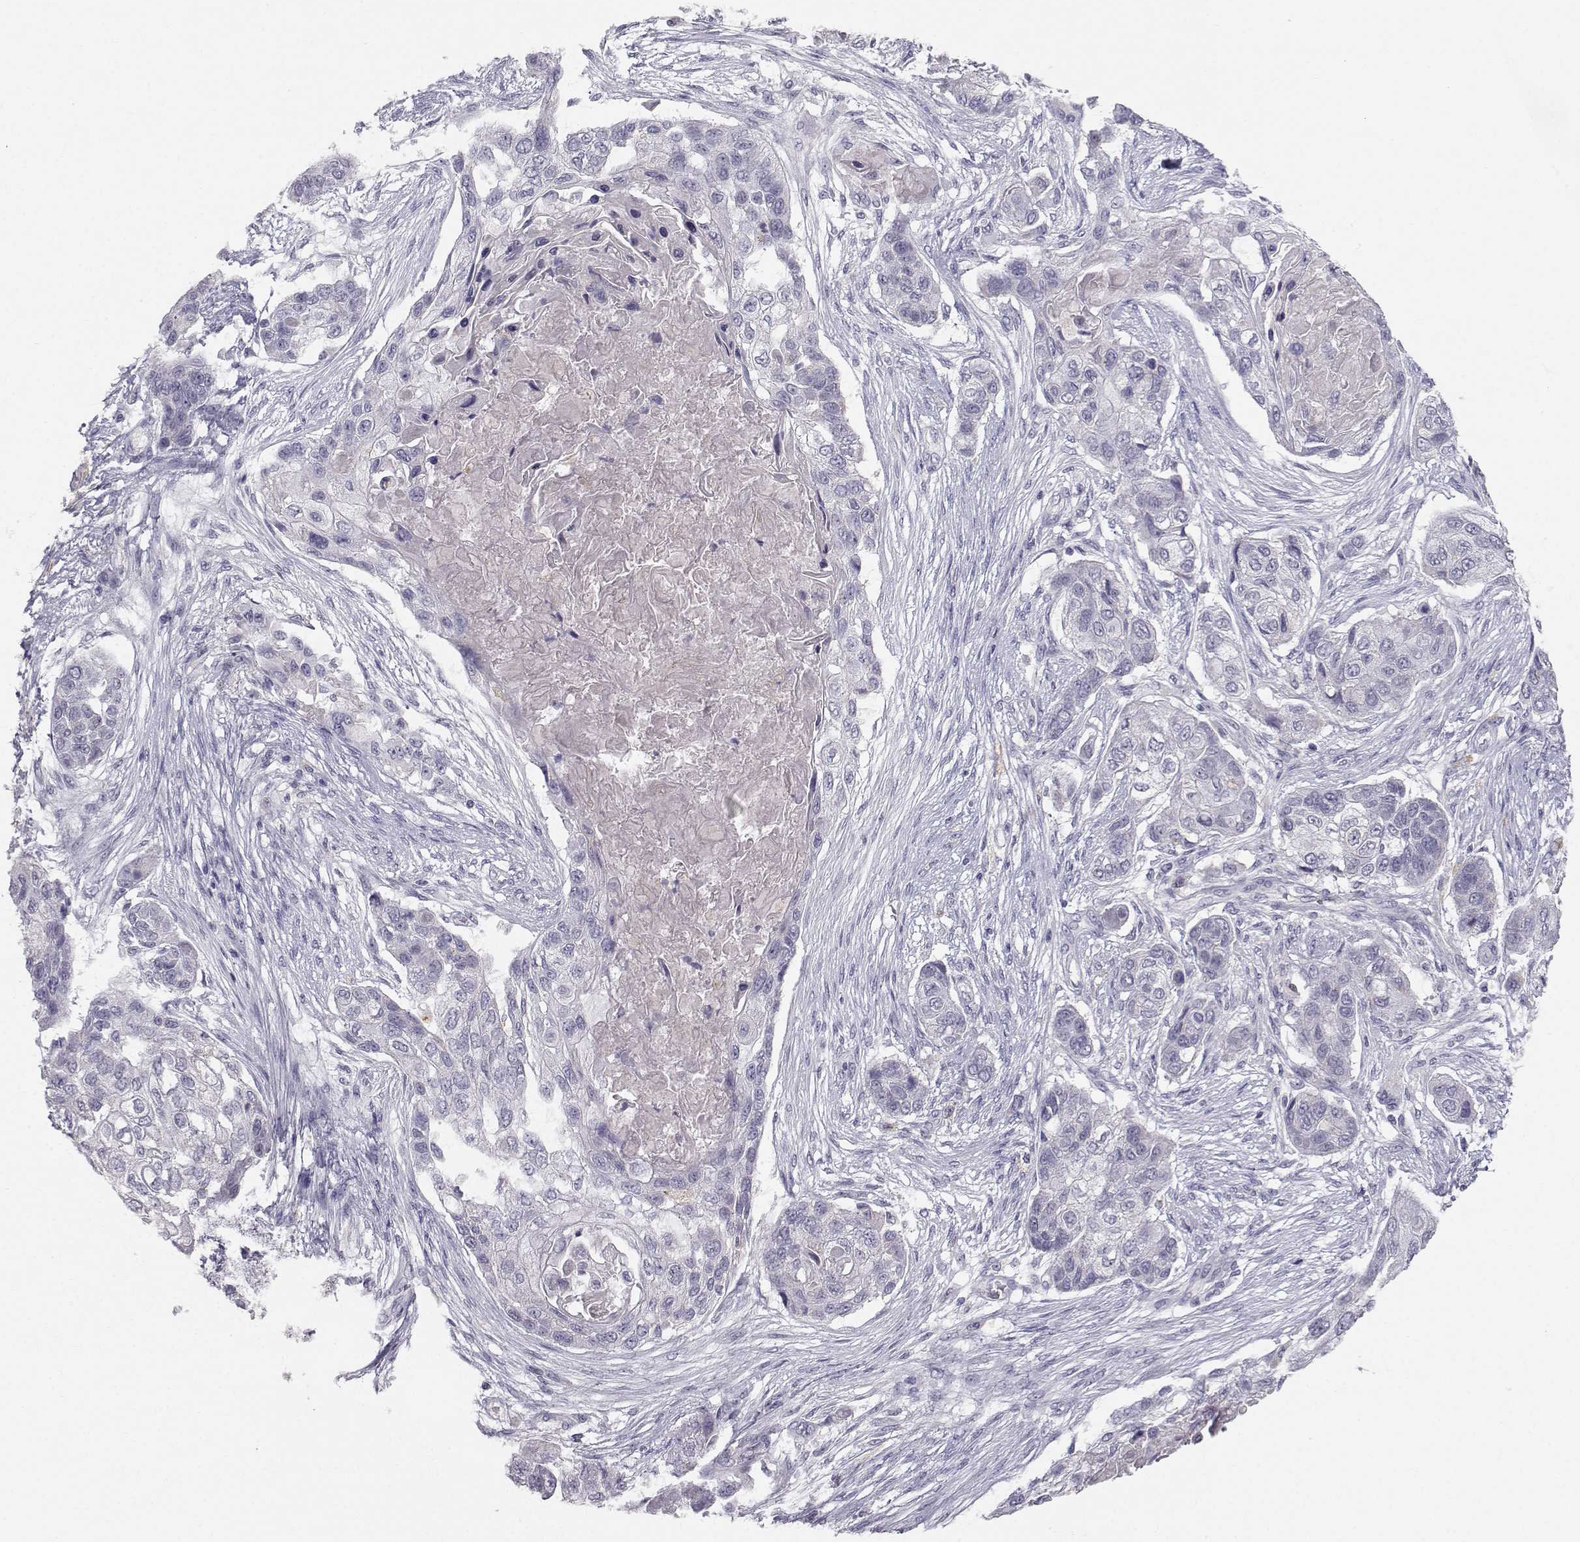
{"staining": {"intensity": "negative", "quantity": "none", "location": "none"}, "tissue": "lung cancer", "cell_type": "Tumor cells", "image_type": "cancer", "snomed": [{"axis": "morphology", "description": "Squamous cell carcinoma, NOS"}, {"axis": "topography", "description": "Lung"}], "caption": "Immunohistochemistry photomicrograph of human lung squamous cell carcinoma stained for a protein (brown), which displays no staining in tumor cells.", "gene": "PGM5", "patient": {"sex": "male", "age": 69}}